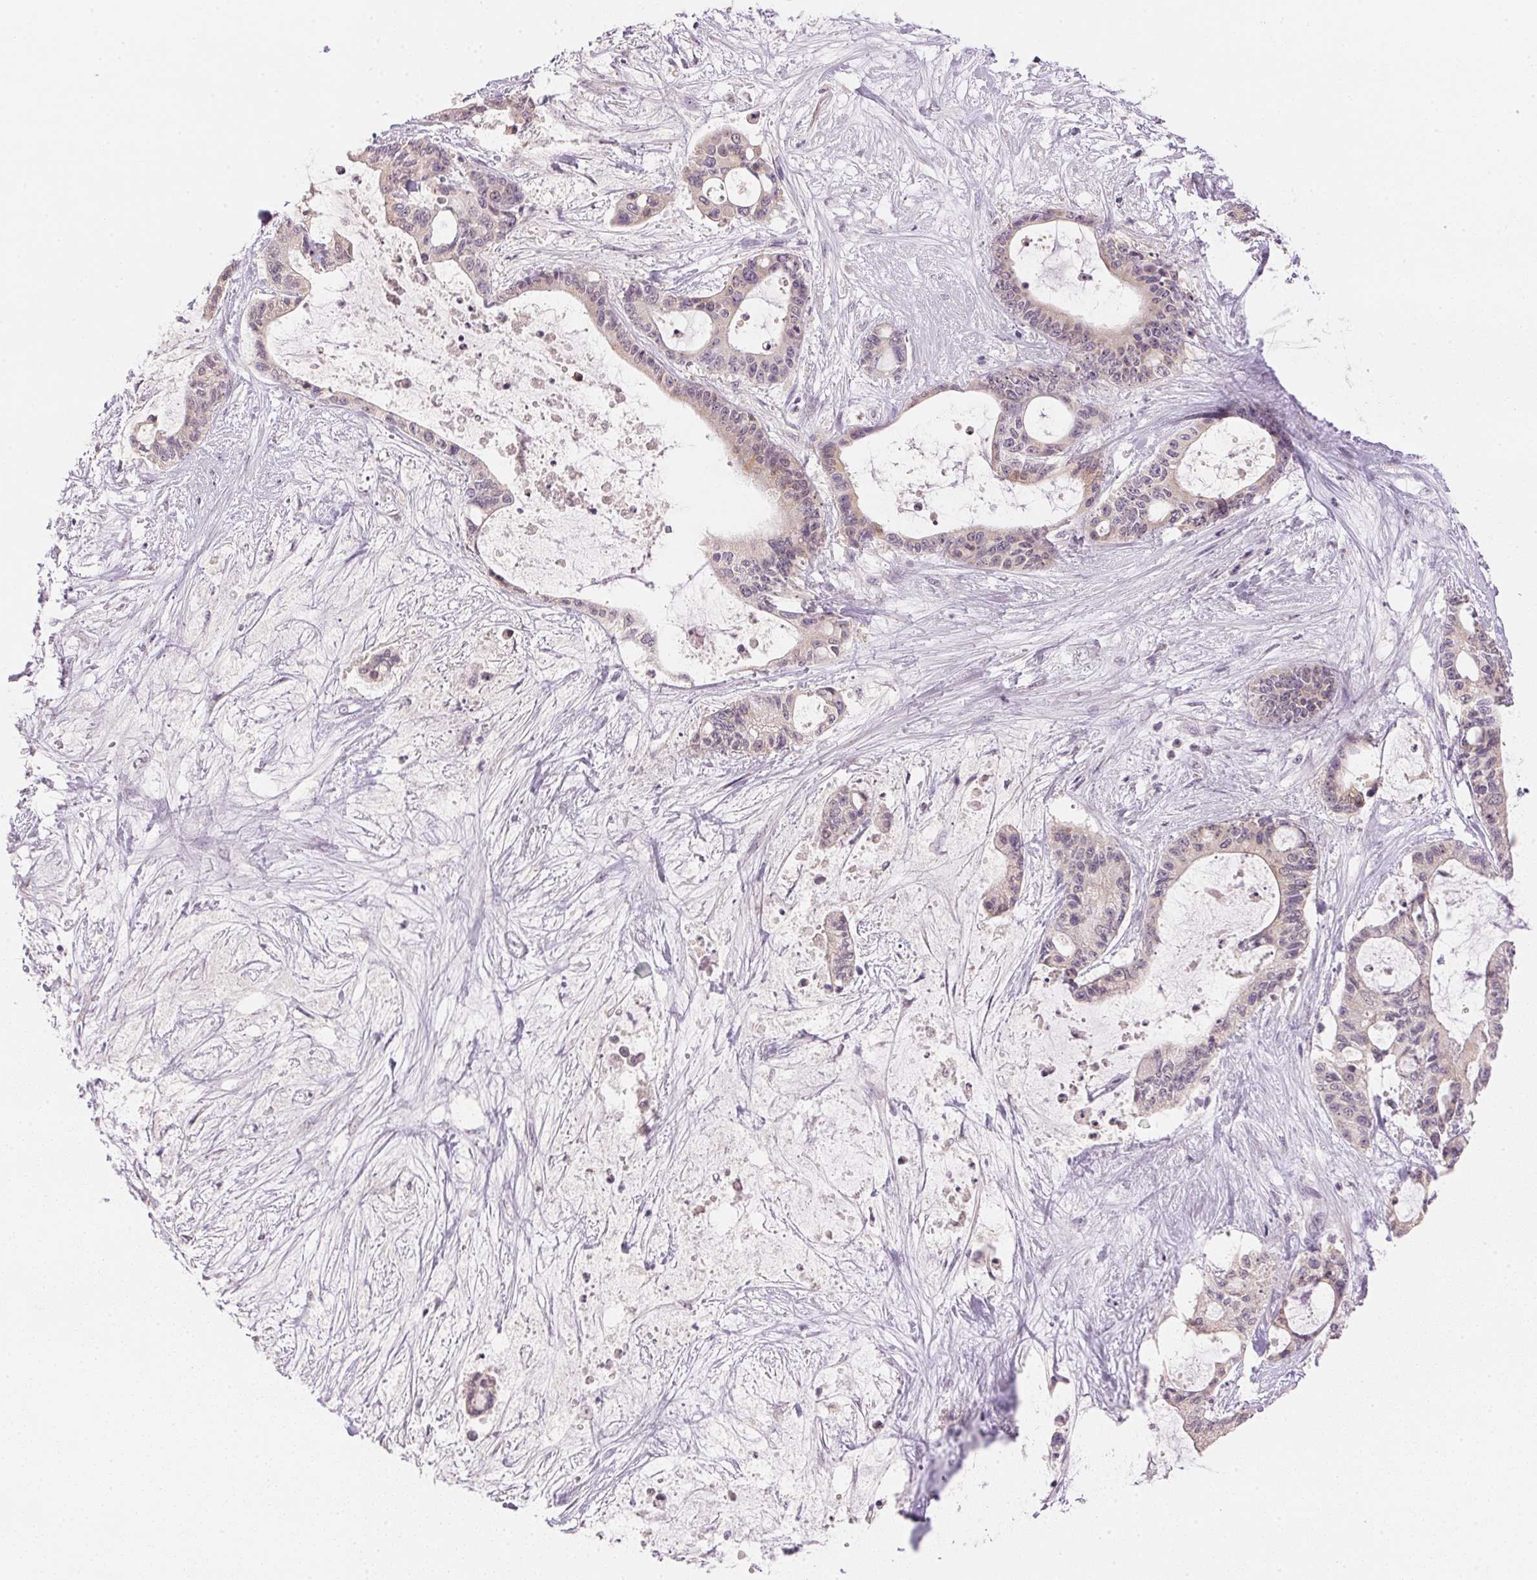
{"staining": {"intensity": "negative", "quantity": "none", "location": "none"}, "tissue": "liver cancer", "cell_type": "Tumor cells", "image_type": "cancer", "snomed": [{"axis": "morphology", "description": "Normal tissue, NOS"}, {"axis": "morphology", "description": "Cholangiocarcinoma"}, {"axis": "topography", "description": "Liver"}, {"axis": "topography", "description": "Peripheral nerve tissue"}], "caption": "Immunohistochemistry of human liver cholangiocarcinoma demonstrates no positivity in tumor cells.", "gene": "DHCR24", "patient": {"sex": "female", "age": 73}}